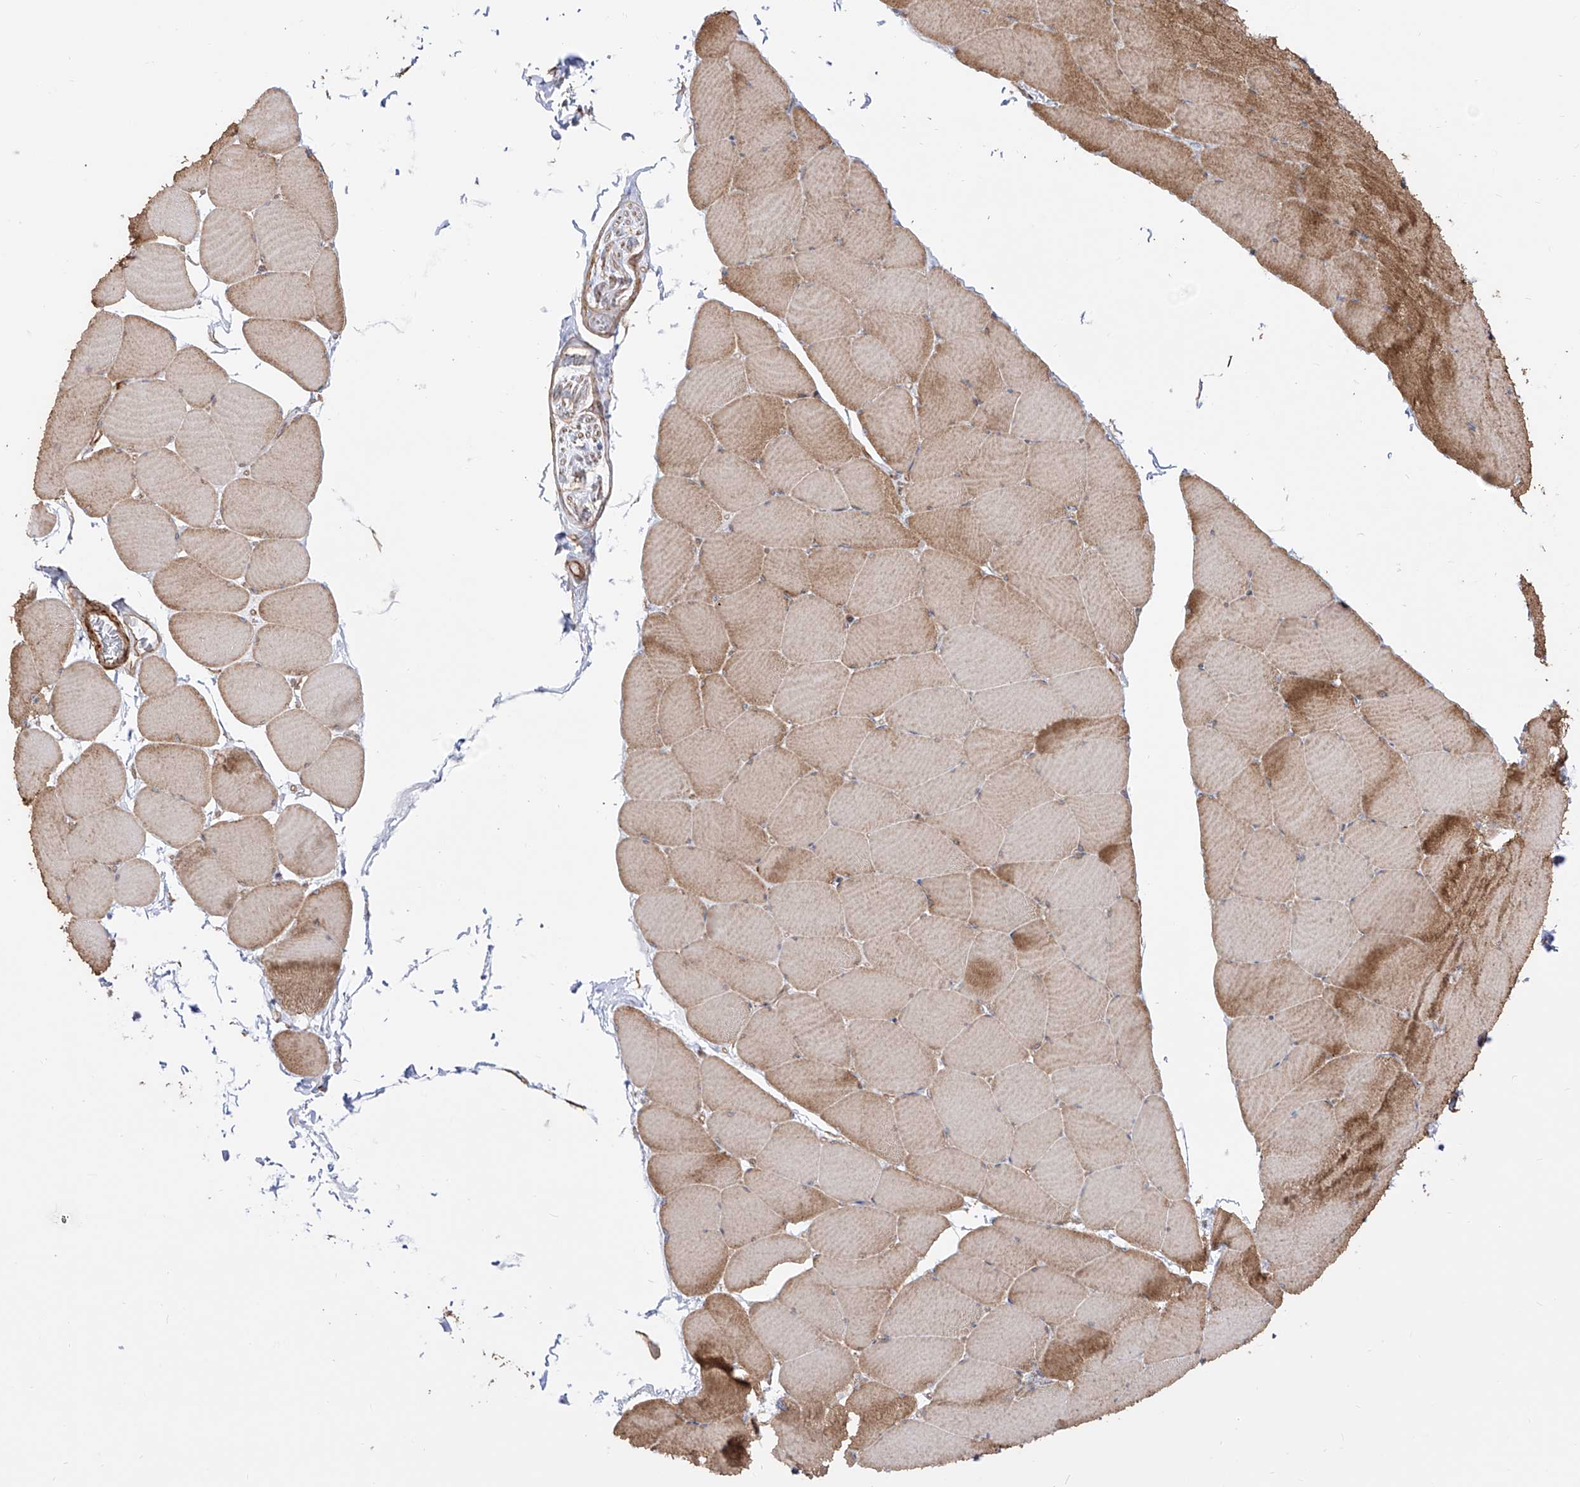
{"staining": {"intensity": "moderate", "quantity": "25%-75%", "location": "cytoplasmic/membranous"}, "tissue": "skeletal muscle", "cell_type": "Myocytes", "image_type": "normal", "snomed": [{"axis": "morphology", "description": "Normal tissue, NOS"}, {"axis": "topography", "description": "Skeletal muscle"}], "caption": "Protein expression analysis of normal human skeletal muscle reveals moderate cytoplasmic/membranous expression in approximately 25%-75% of myocytes. (DAB = brown stain, brightfield microscopy at high magnification).", "gene": "ZNF180", "patient": {"sex": "male", "age": 62}}